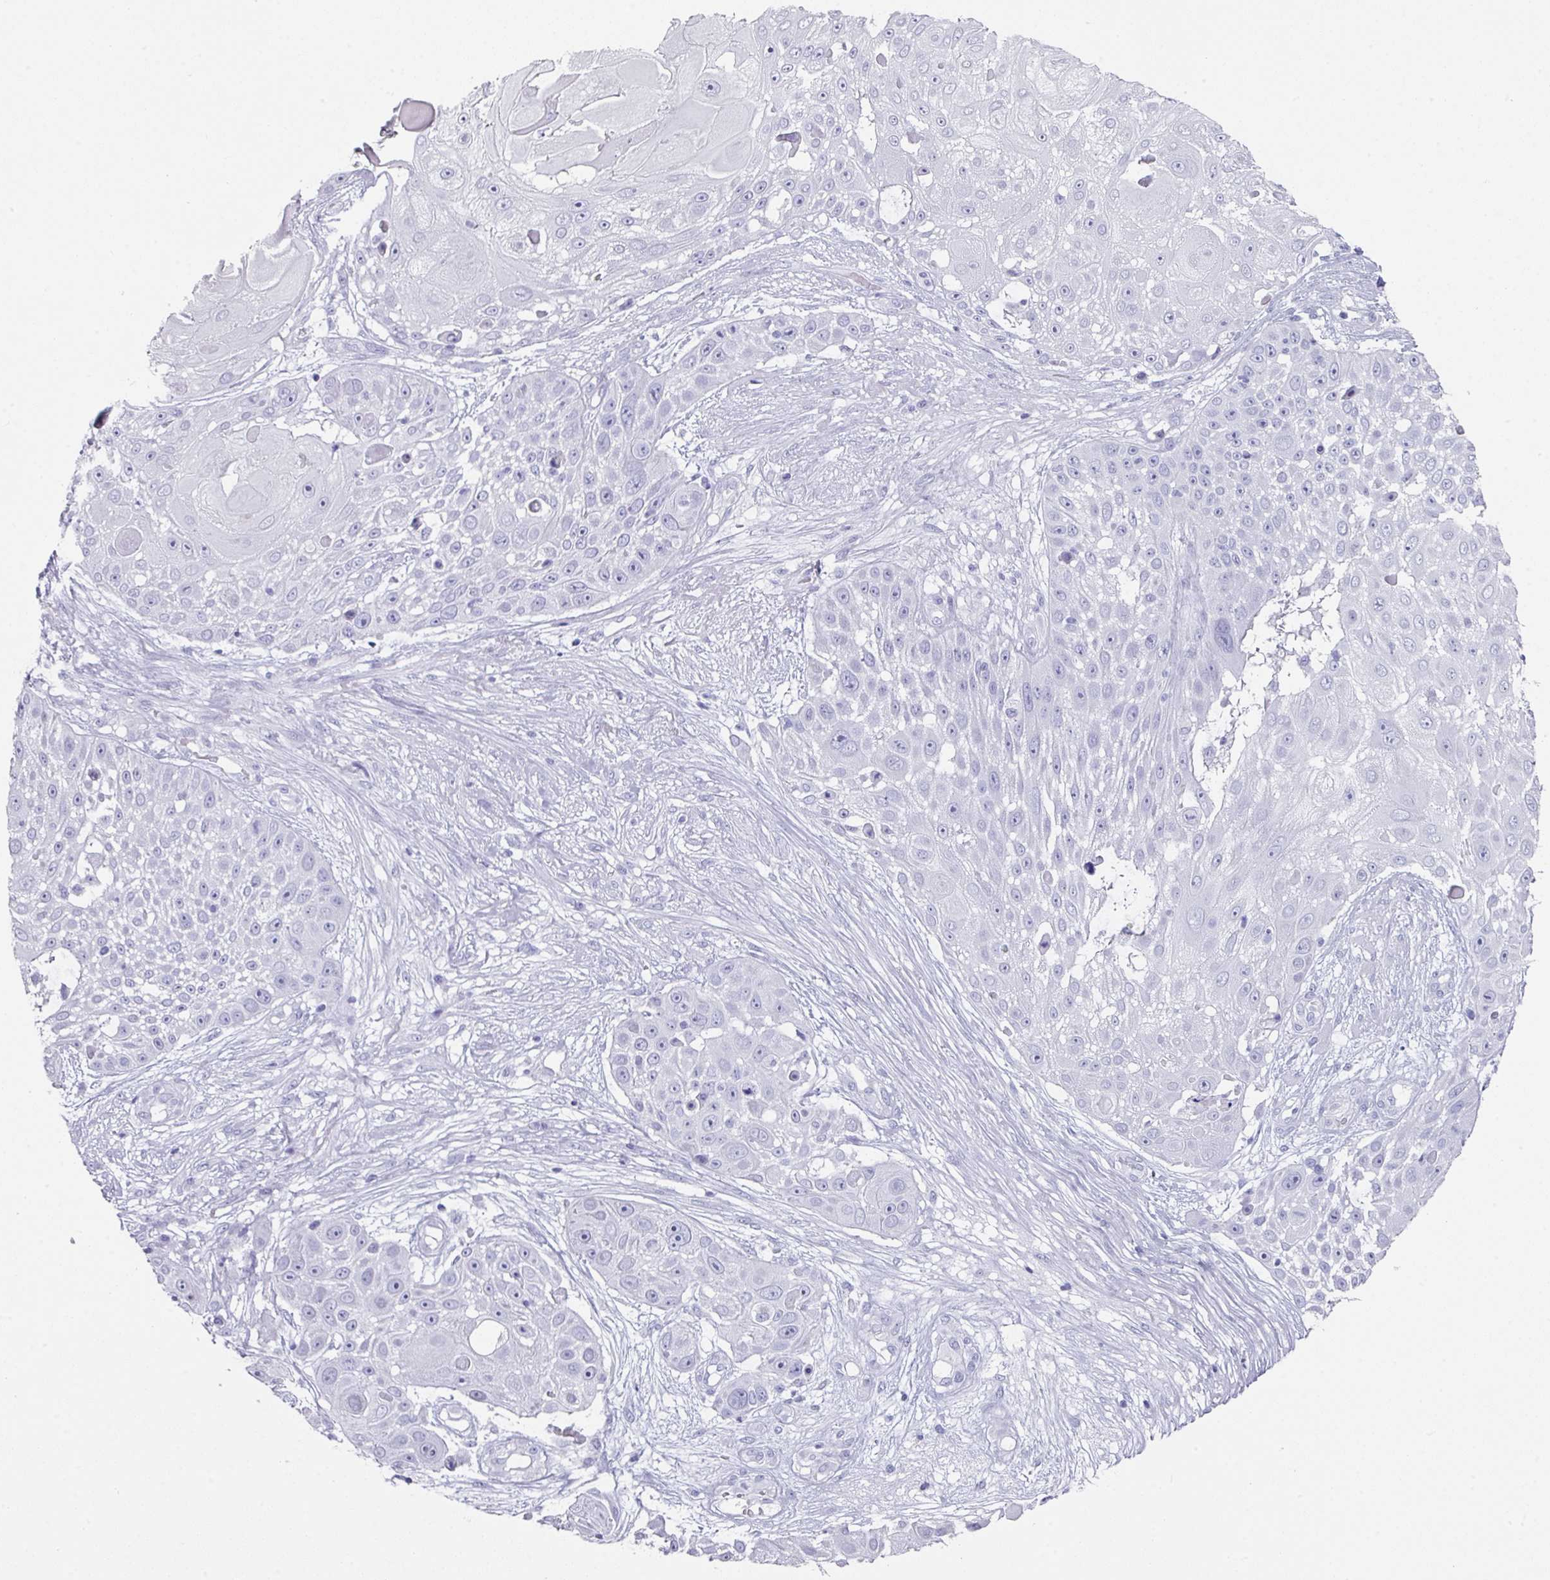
{"staining": {"intensity": "negative", "quantity": "none", "location": "none"}, "tissue": "skin cancer", "cell_type": "Tumor cells", "image_type": "cancer", "snomed": [{"axis": "morphology", "description": "Squamous cell carcinoma, NOS"}, {"axis": "topography", "description": "Skin"}], "caption": "Immunohistochemical staining of skin squamous cell carcinoma displays no significant positivity in tumor cells.", "gene": "PEX10", "patient": {"sex": "female", "age": 86}}